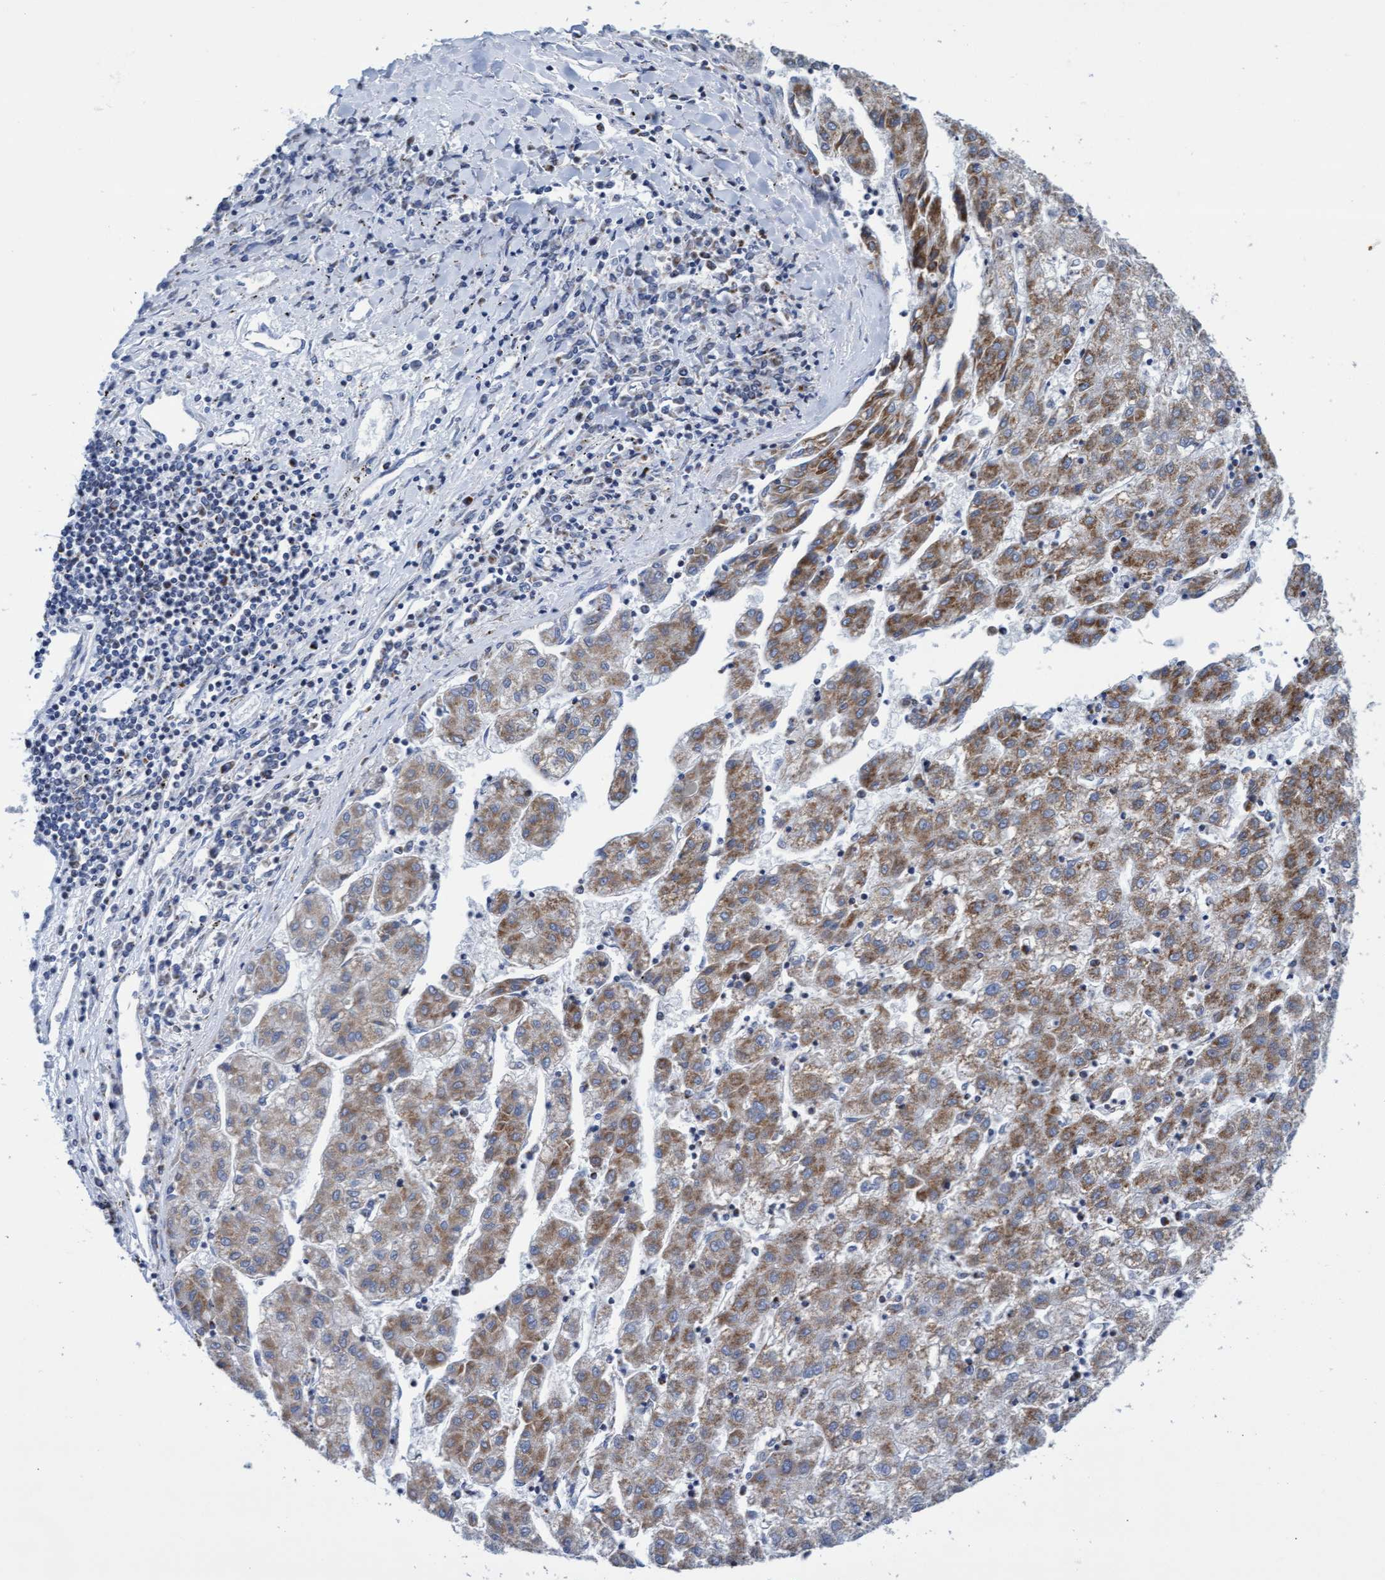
{"staining": {"intensity": "moderate", "quantity": ">75%", "location": "cytoplasmic/membranous"}, "tissue": "liver cancer", "cell_type": "Tumor cells", "image_type": "cancer", "snomed": [{"axis": "morphology", "description": "Carcinoma, Hepatocellular, NOS"}, {"axis": "topography", "description": "Liver"}], "caption": "Moderate cytoplasmic/membranous positivity is appreciated in about >75% of tumor cells in liver cancer (hepatocellular carcinoma). (IHC, brightfield microscopy, high magnification).", "gene": "MRPL38", "patient": {"sex": "male", "age": 72}}